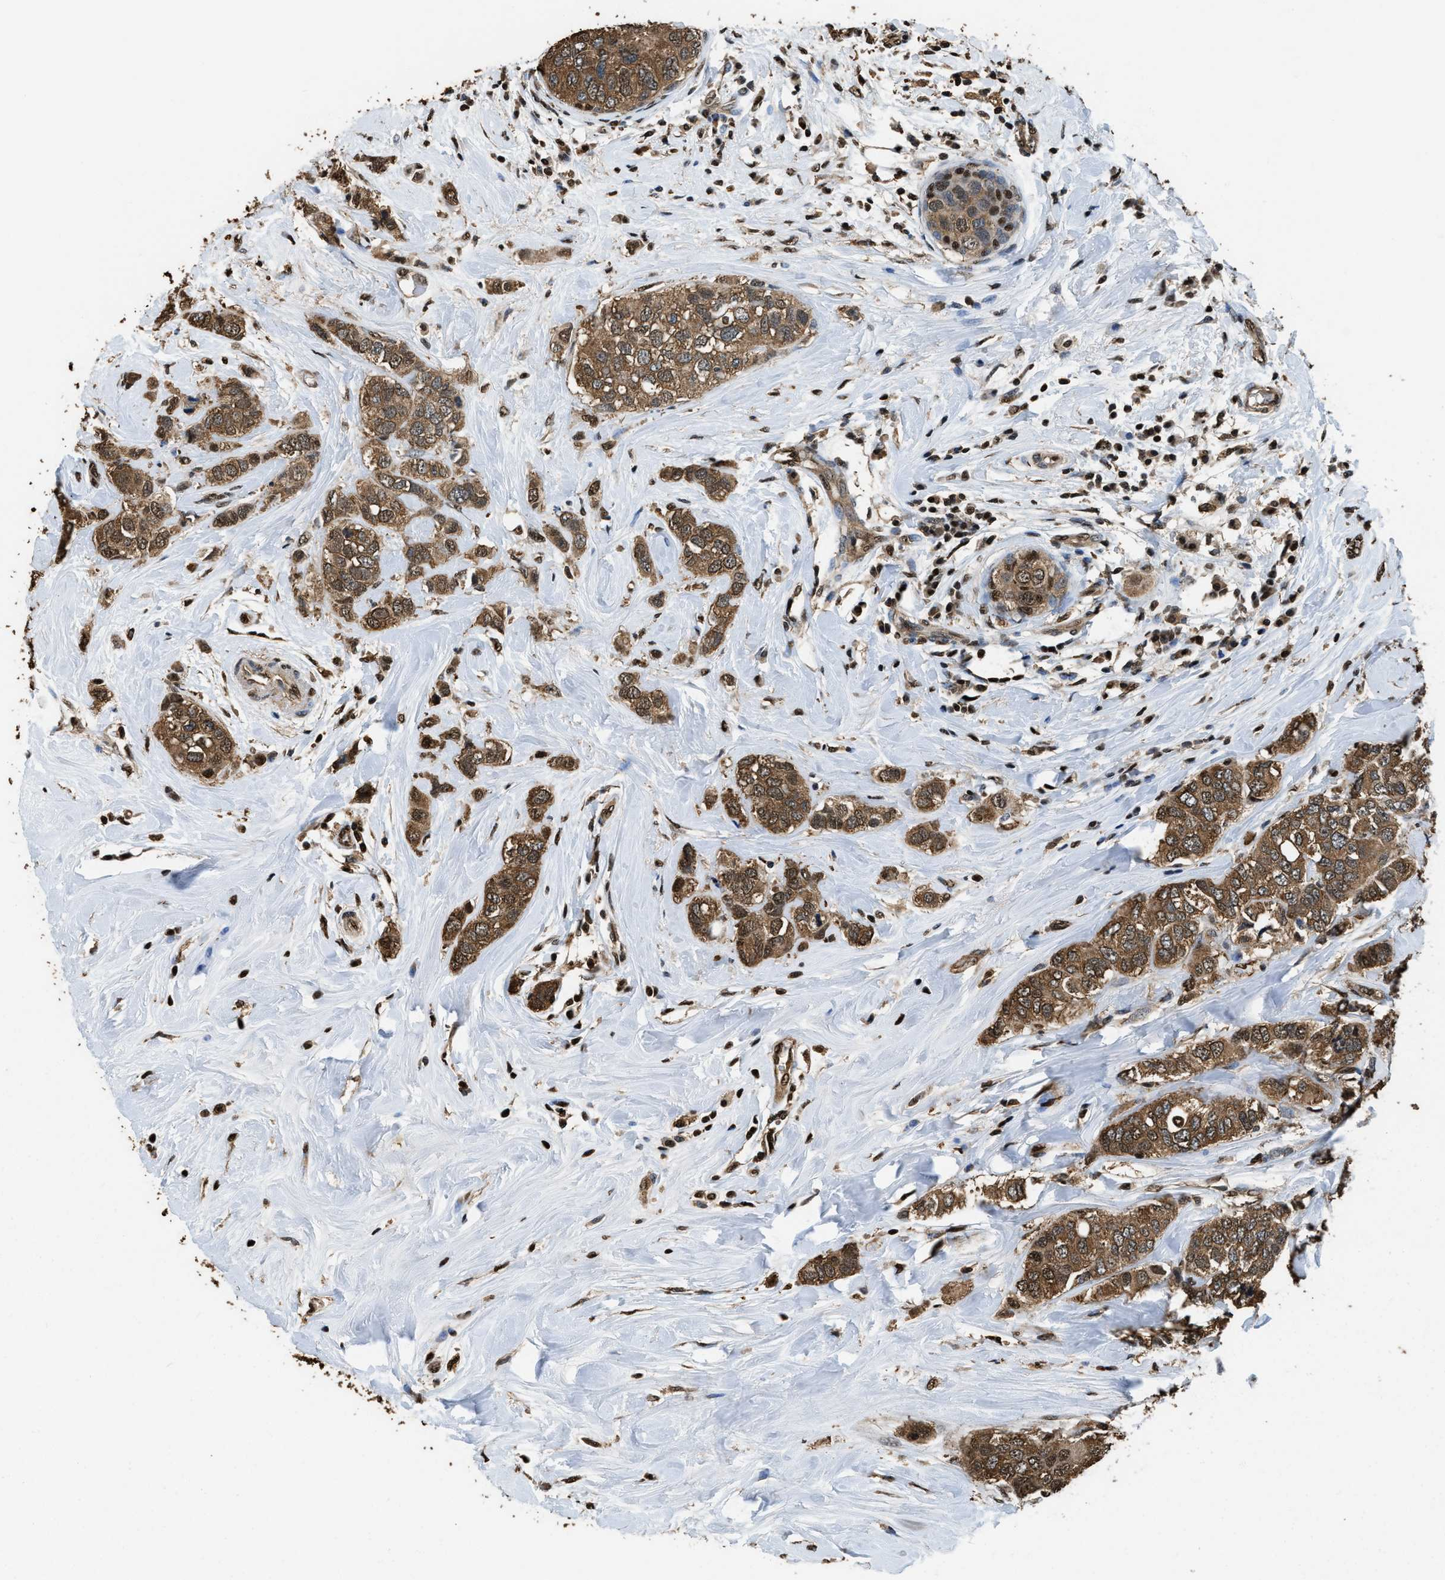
{"staining": {"intensity": "strong", "quantity": ">75%", "location": "cytoplasmic/membranous"}, "tissue": "breast cancer", "cell_type": "Tumor cells", "image_type": "cancer", "snomed": [{"axis": "morphology", "description": "Duct carcinoma"}, {"axis": "topography", "description": "Breast"}], "caption": "Immunohistochemical staining of breast cancer displays high levels of strong cytoplasmic/membranous protein staining in approximately >75% of tumor cells.", "gene": "GAPDH", "patient": {"sex": "female", "age": 50}}